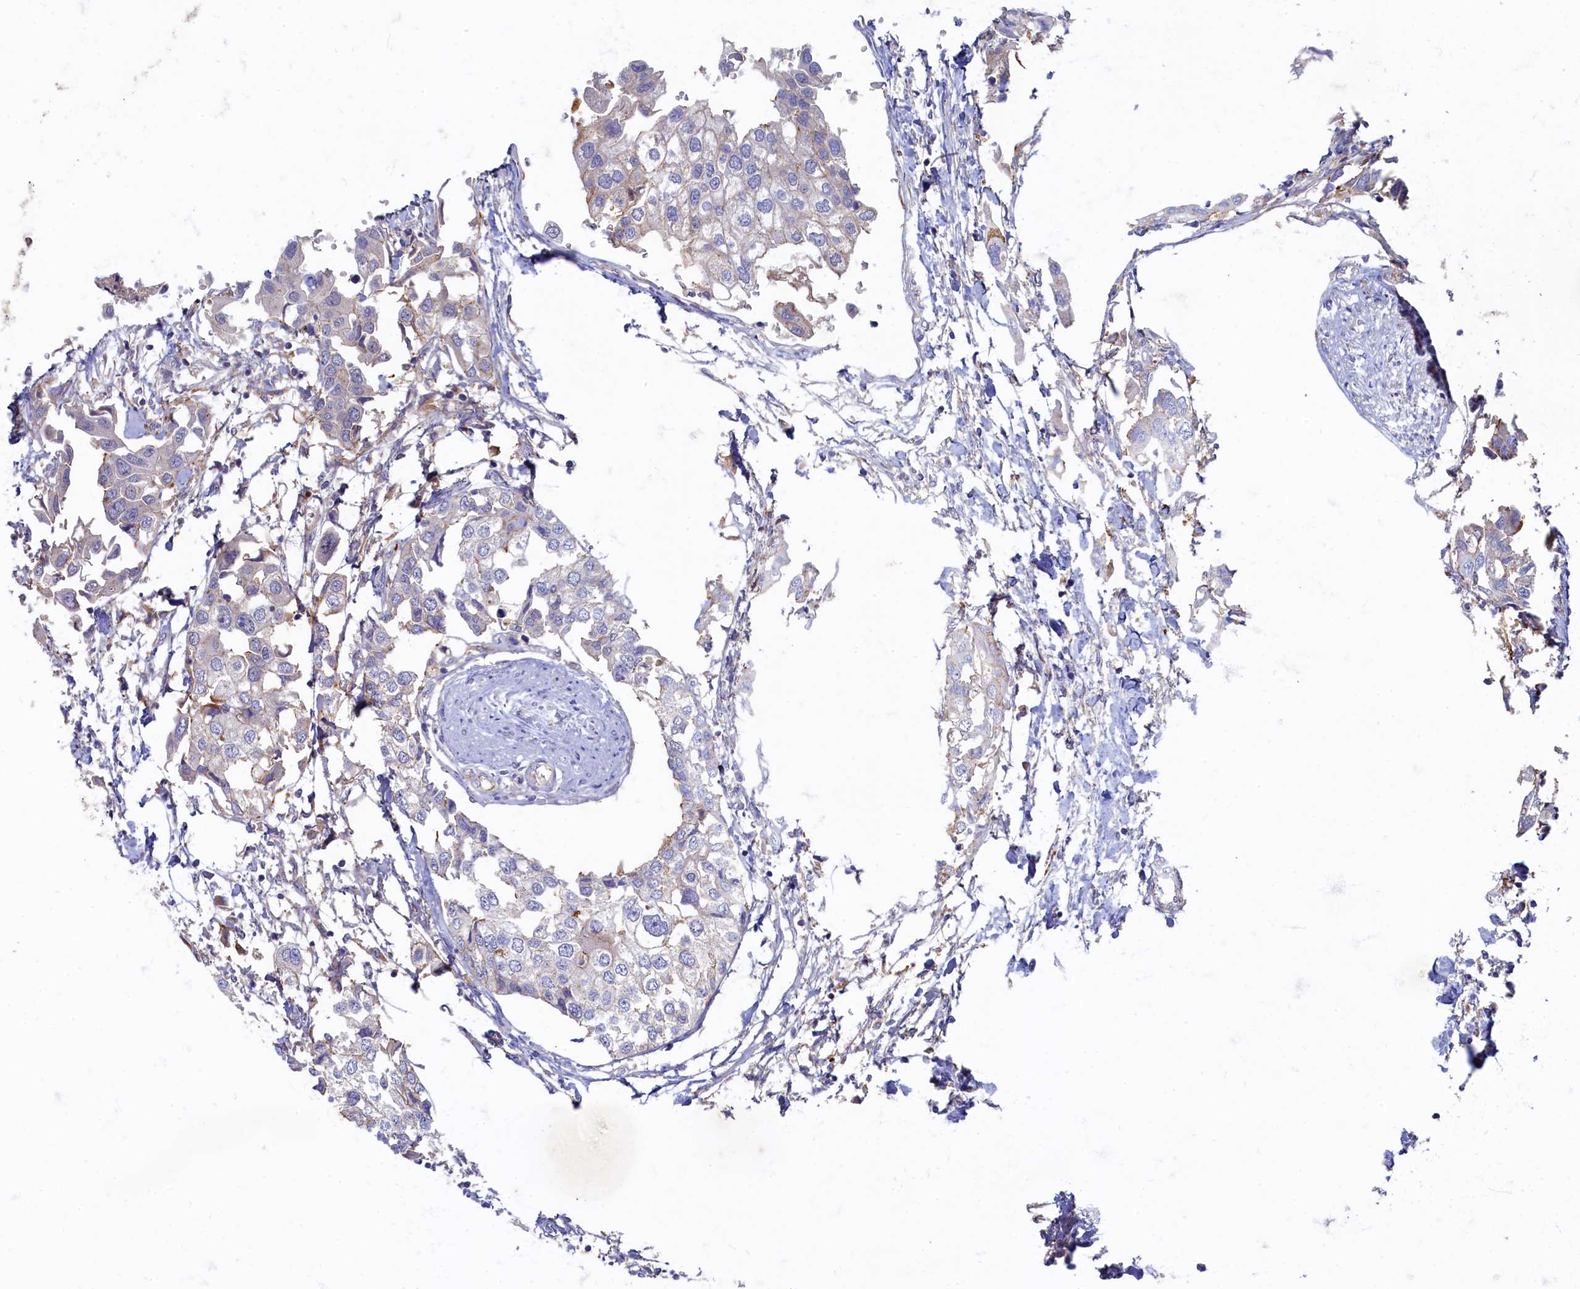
{"staining": {"intensity": "negative", "quantity": "none", "location": "none"}, "tissue": "urothelial cancer", "cell_type": "Tumor cells", "image_type": "cancer", "snomed": [{"axis": "morphology", "description": "Urothelial carcinoma, High grade"}, {"axis": "topography", "description": "Urinary bladder"}], "caption": "There is no significant positivity in tumor cells of urothelial cancer. (Brightfield microscopy of DAB (3,3'-diaminobenzidine) immunohistochemistry (IHC) at high magnification).", "gene": "PSMG2", "patient": {"sex": "male", "age": 64}}